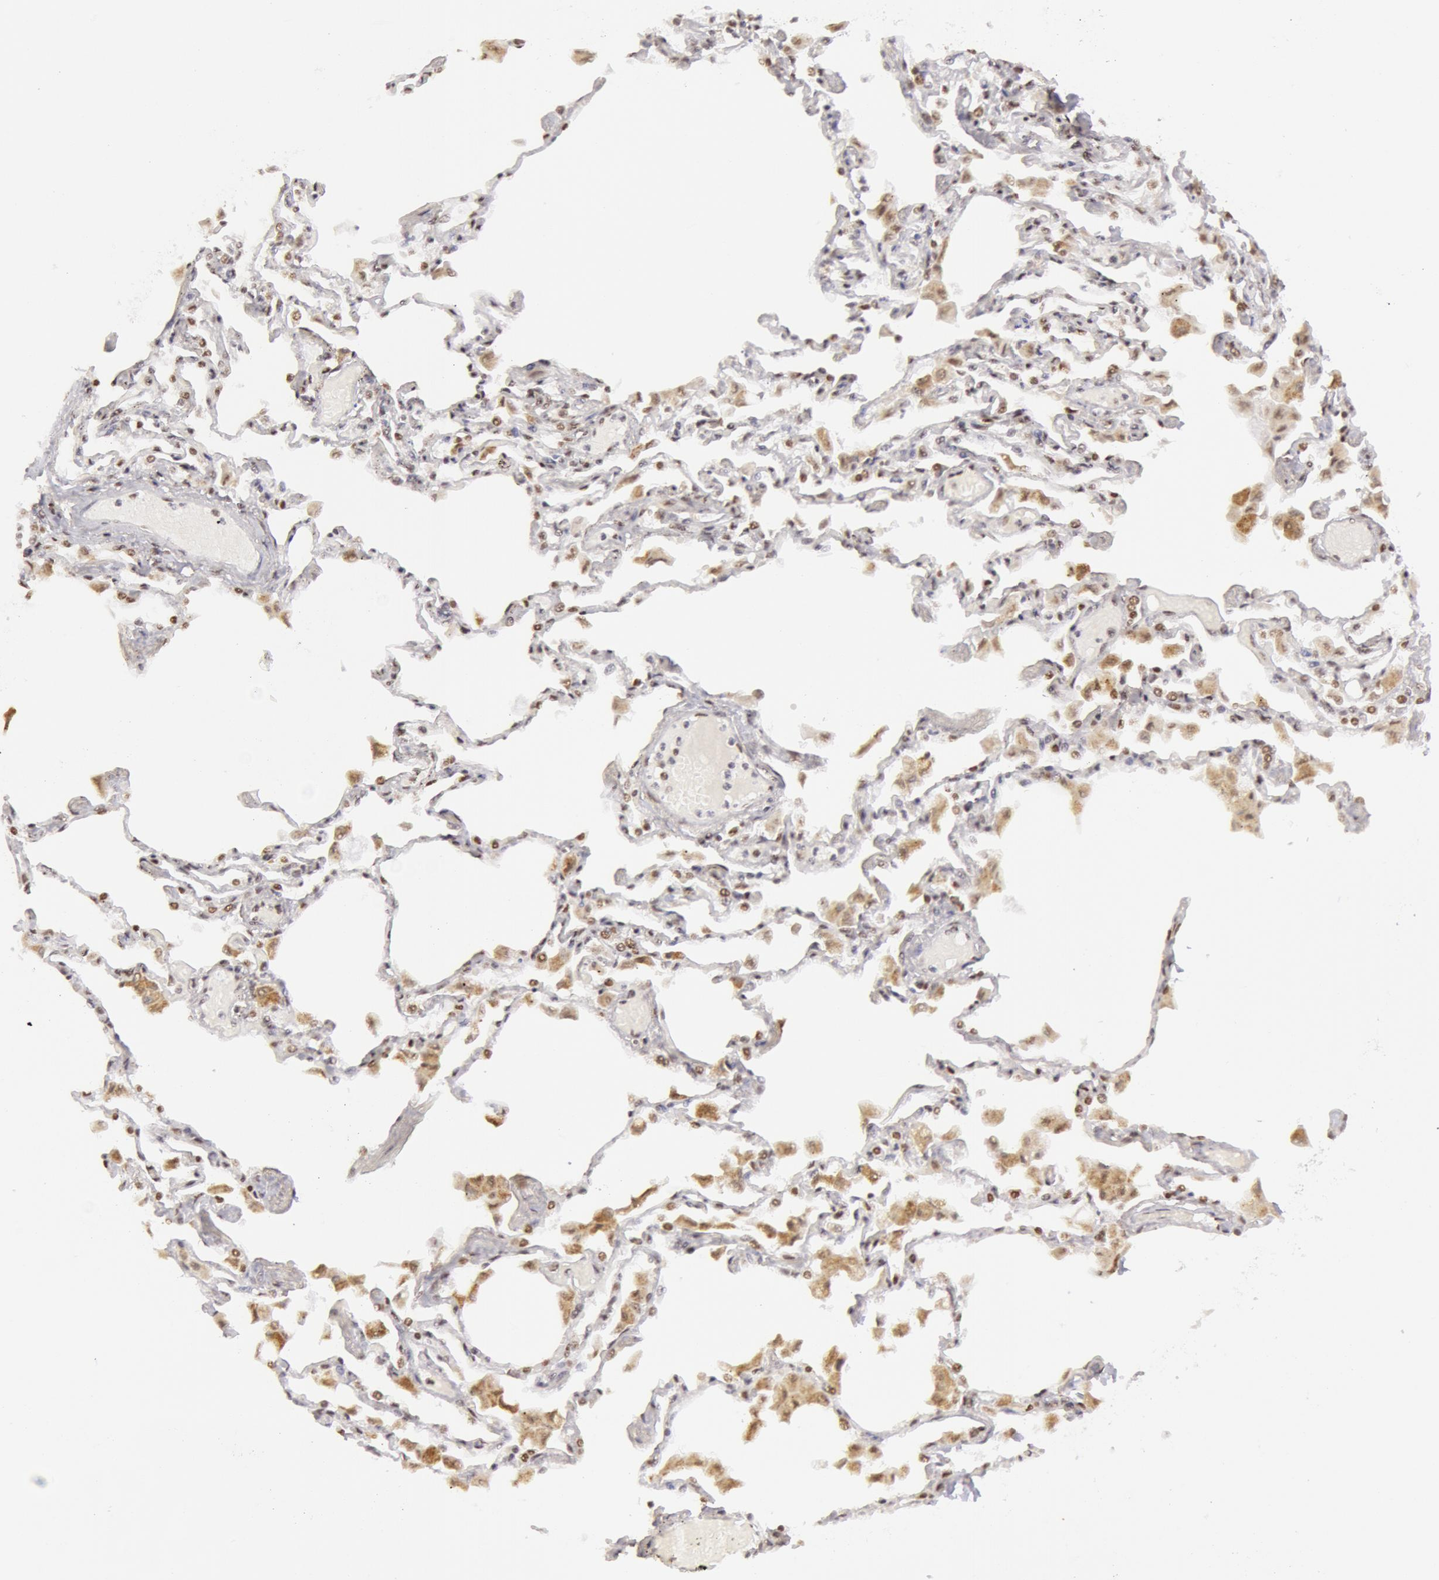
{"staining": {"intensity": "negative", "quantity": "none", "location": "none"}, "tissue": "adipose tissue", "cell_type": "Adipocytes", "image_type": "normal", "snomed": [{"axis": "morphology", "description": "Normal tissue, NOS"}, {"axis": "topography", "description": "Bronchus"}, {"axis": "topography", "description": "Lung"}], "caption": "This is a histopathology image of immunohistochemistry staining of benign adipose tissue, which shows no positivity in adipocytes.", "gene": "VRTN", "patient": {"sex": "female", "age": 49}}